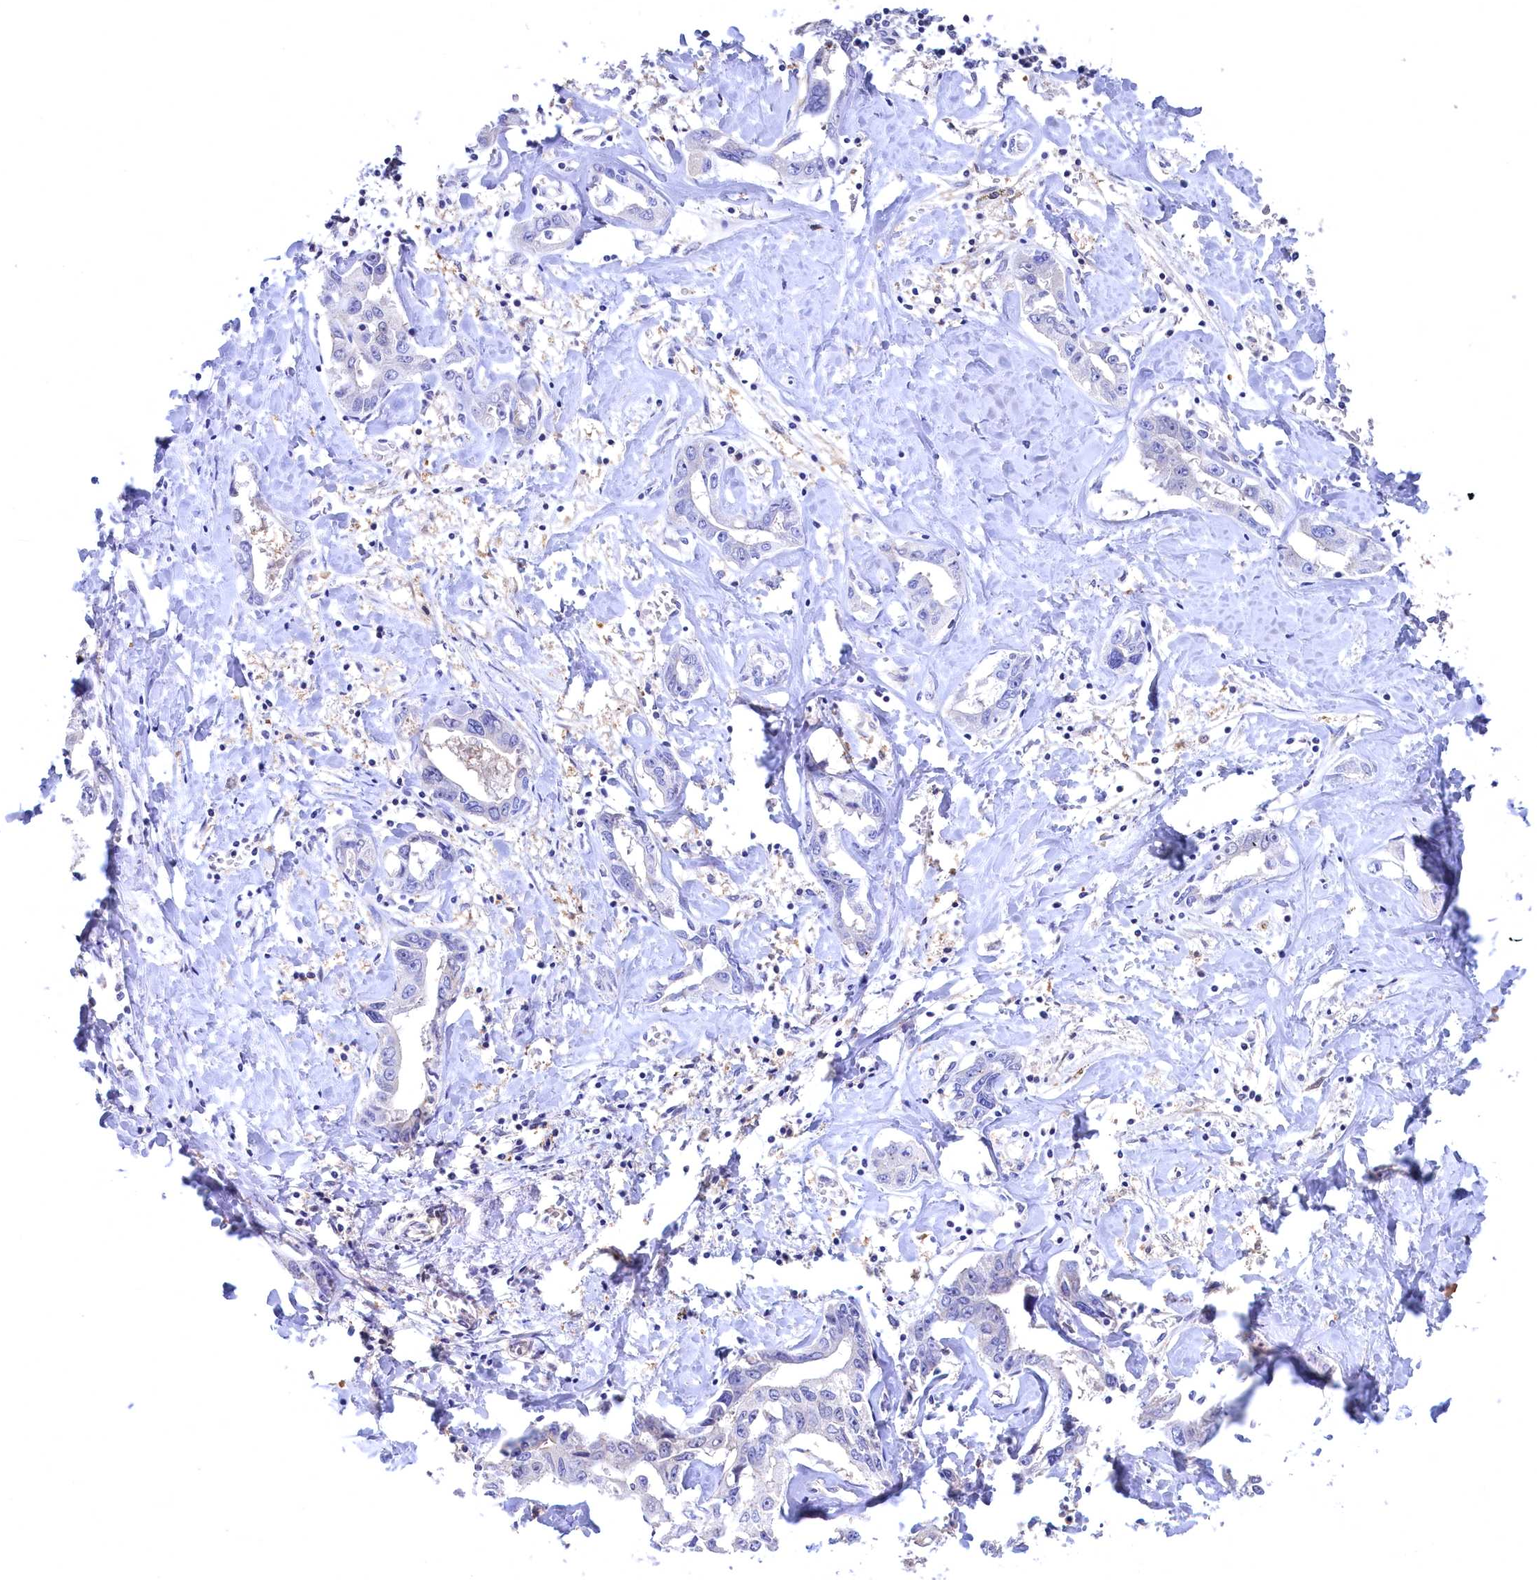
{"staining": {"intensity": "negative", "quantity": "none", "location": "none"}, "tissue": "liver cancer", "cell_type": "Tumor cells", "image_type": "cancer", "snomed": [{"axis": "morphology", "description": "Cholangiocarcinoma"}, {"axis": "topography", "description": "Liver"}], "caption": "Tumor cells are negative for protein expression in human liver cholangiocarcinoma.", "gene": "C11orf54", "patient": {"sex": "male", "age": 59}}